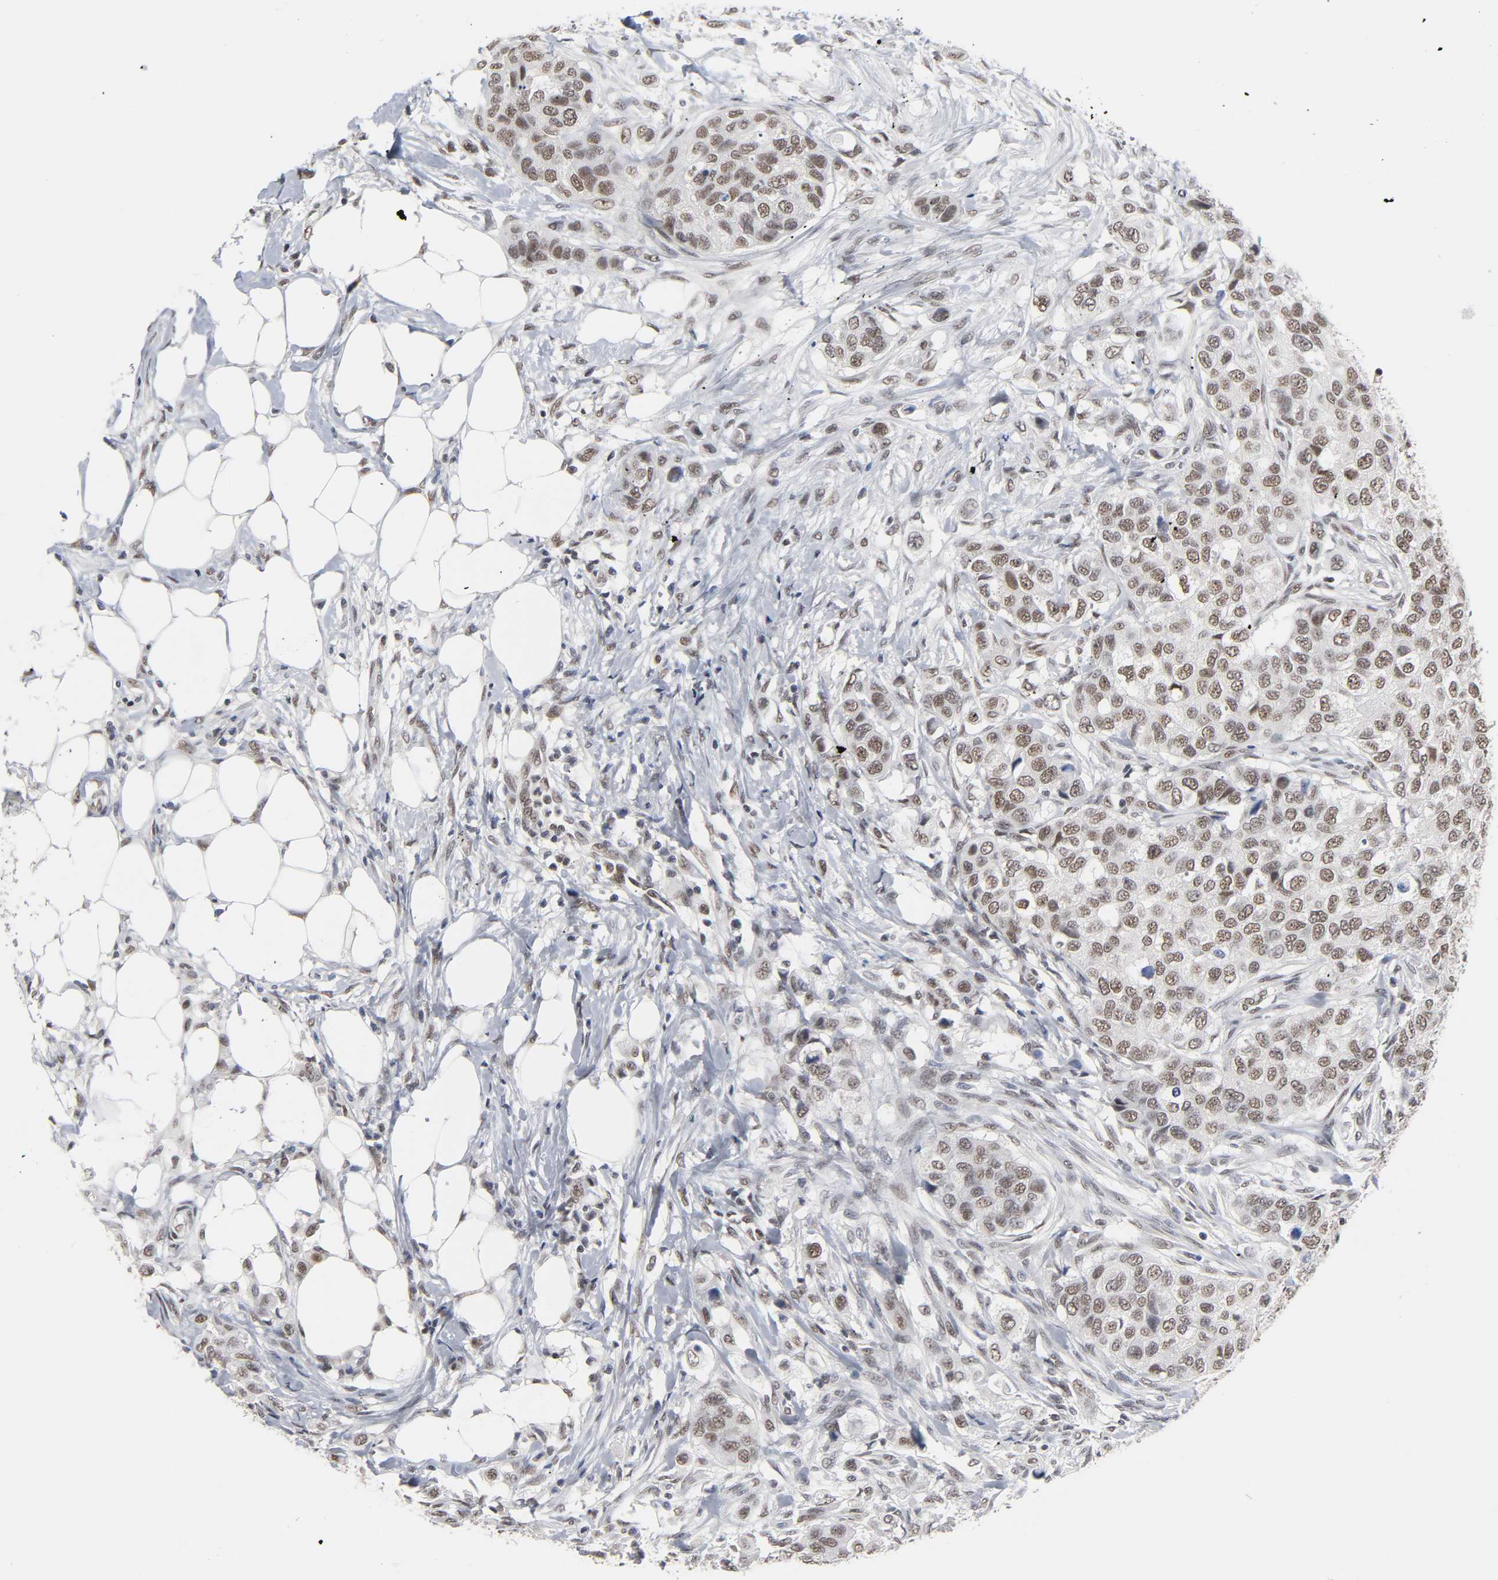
{"staining": {"intensity": "weak", "quantity": ">75%", "location": "nuclear"}, "tissue": "breast cancer", "cell_type": "Tumor cells", "image_type": "cancer", "snomed": [{"axis": "morphology", "description": "Normal tissue, NOS"}, {"axis": "morphology", "description": "Duct carcinoma"}, {"axis": "topography", "description": "Breast"}], "caption": "Breast infiltrating ductal carcinoma stained with a protein marker shows weak staining in tumor cells.", "gene": "TRIM33", "patient": {"sex": "female", "age": 49}}